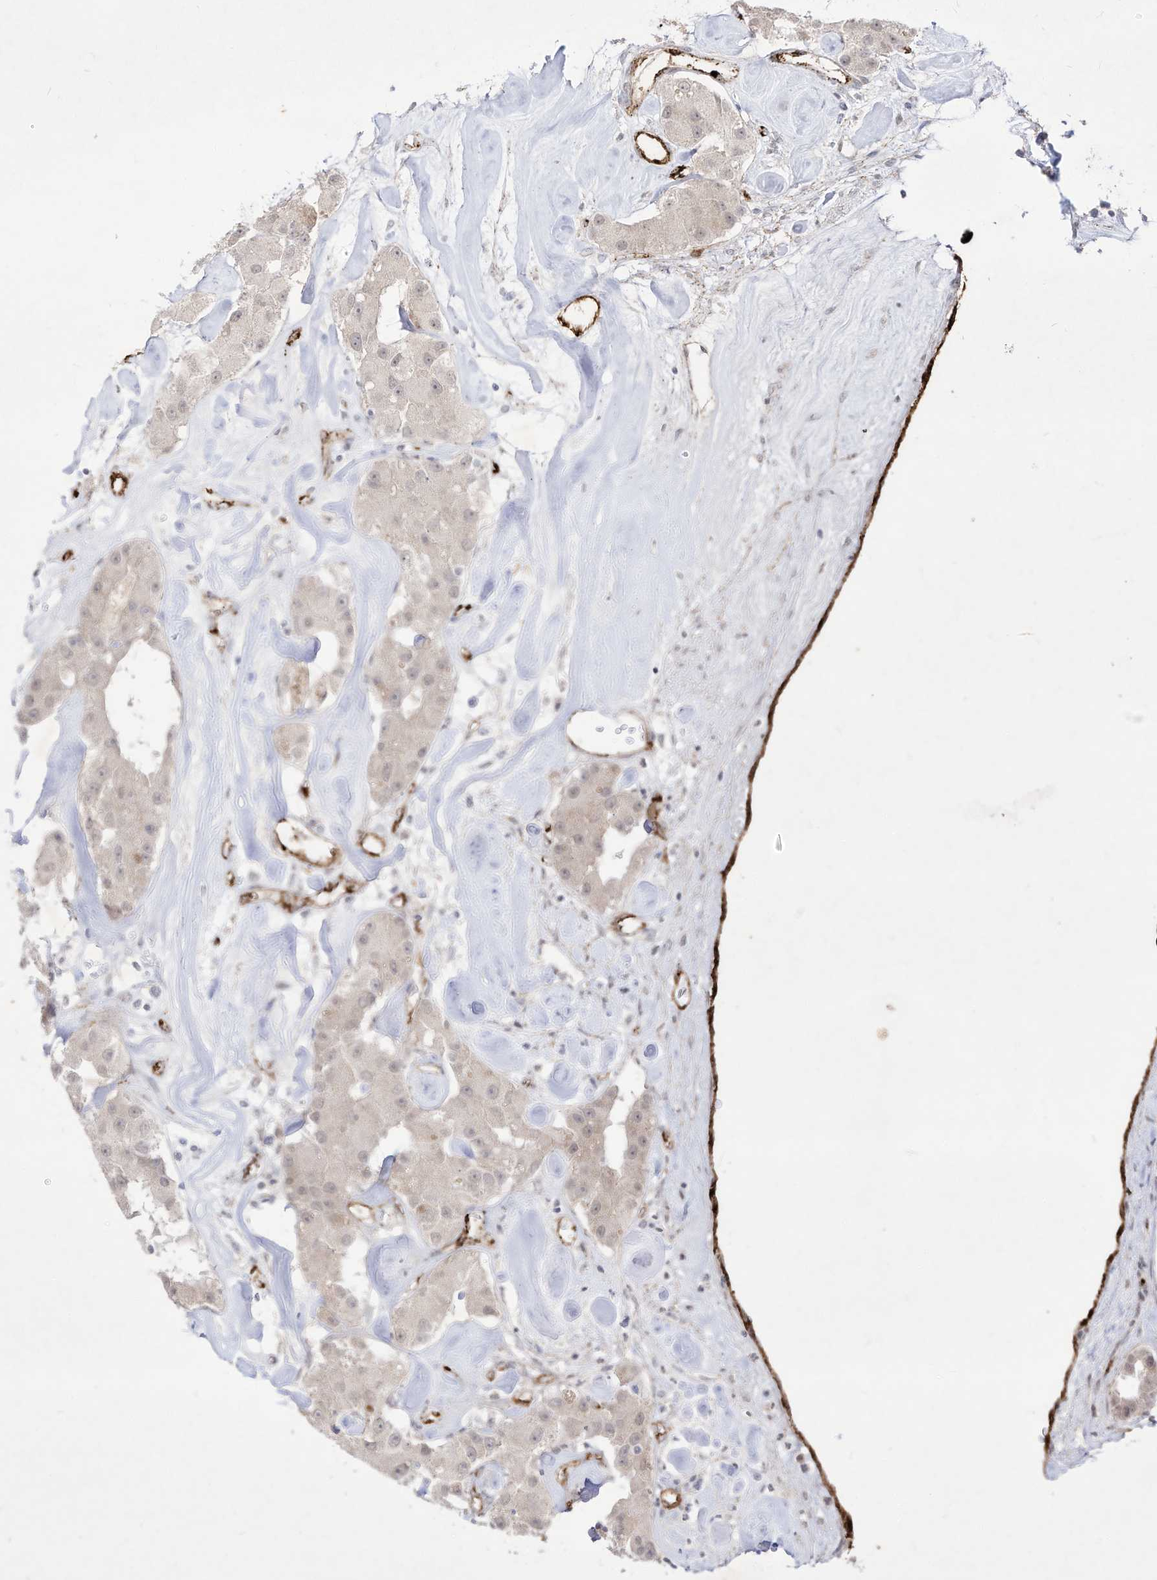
{"staining": {"intensity": "weak", "quantity": "<25%", "location": "cytoplasmic/membranous"}, "tissue": "carcinoid", "cell_type": "Tumor cells", "image_type": "cancer", "snomed": [{"axis": "morphology", "description": "Carcinoid, malignant, NOS"}, {"axis": "topography", "description": "Pancreas"}], "caption": "Carcinoid stained for a protein using immunohistochemistry exhibits no staining tumor cells.", "gene": "ZGRF1", "patient": {"sex": "male", "age": 41}}